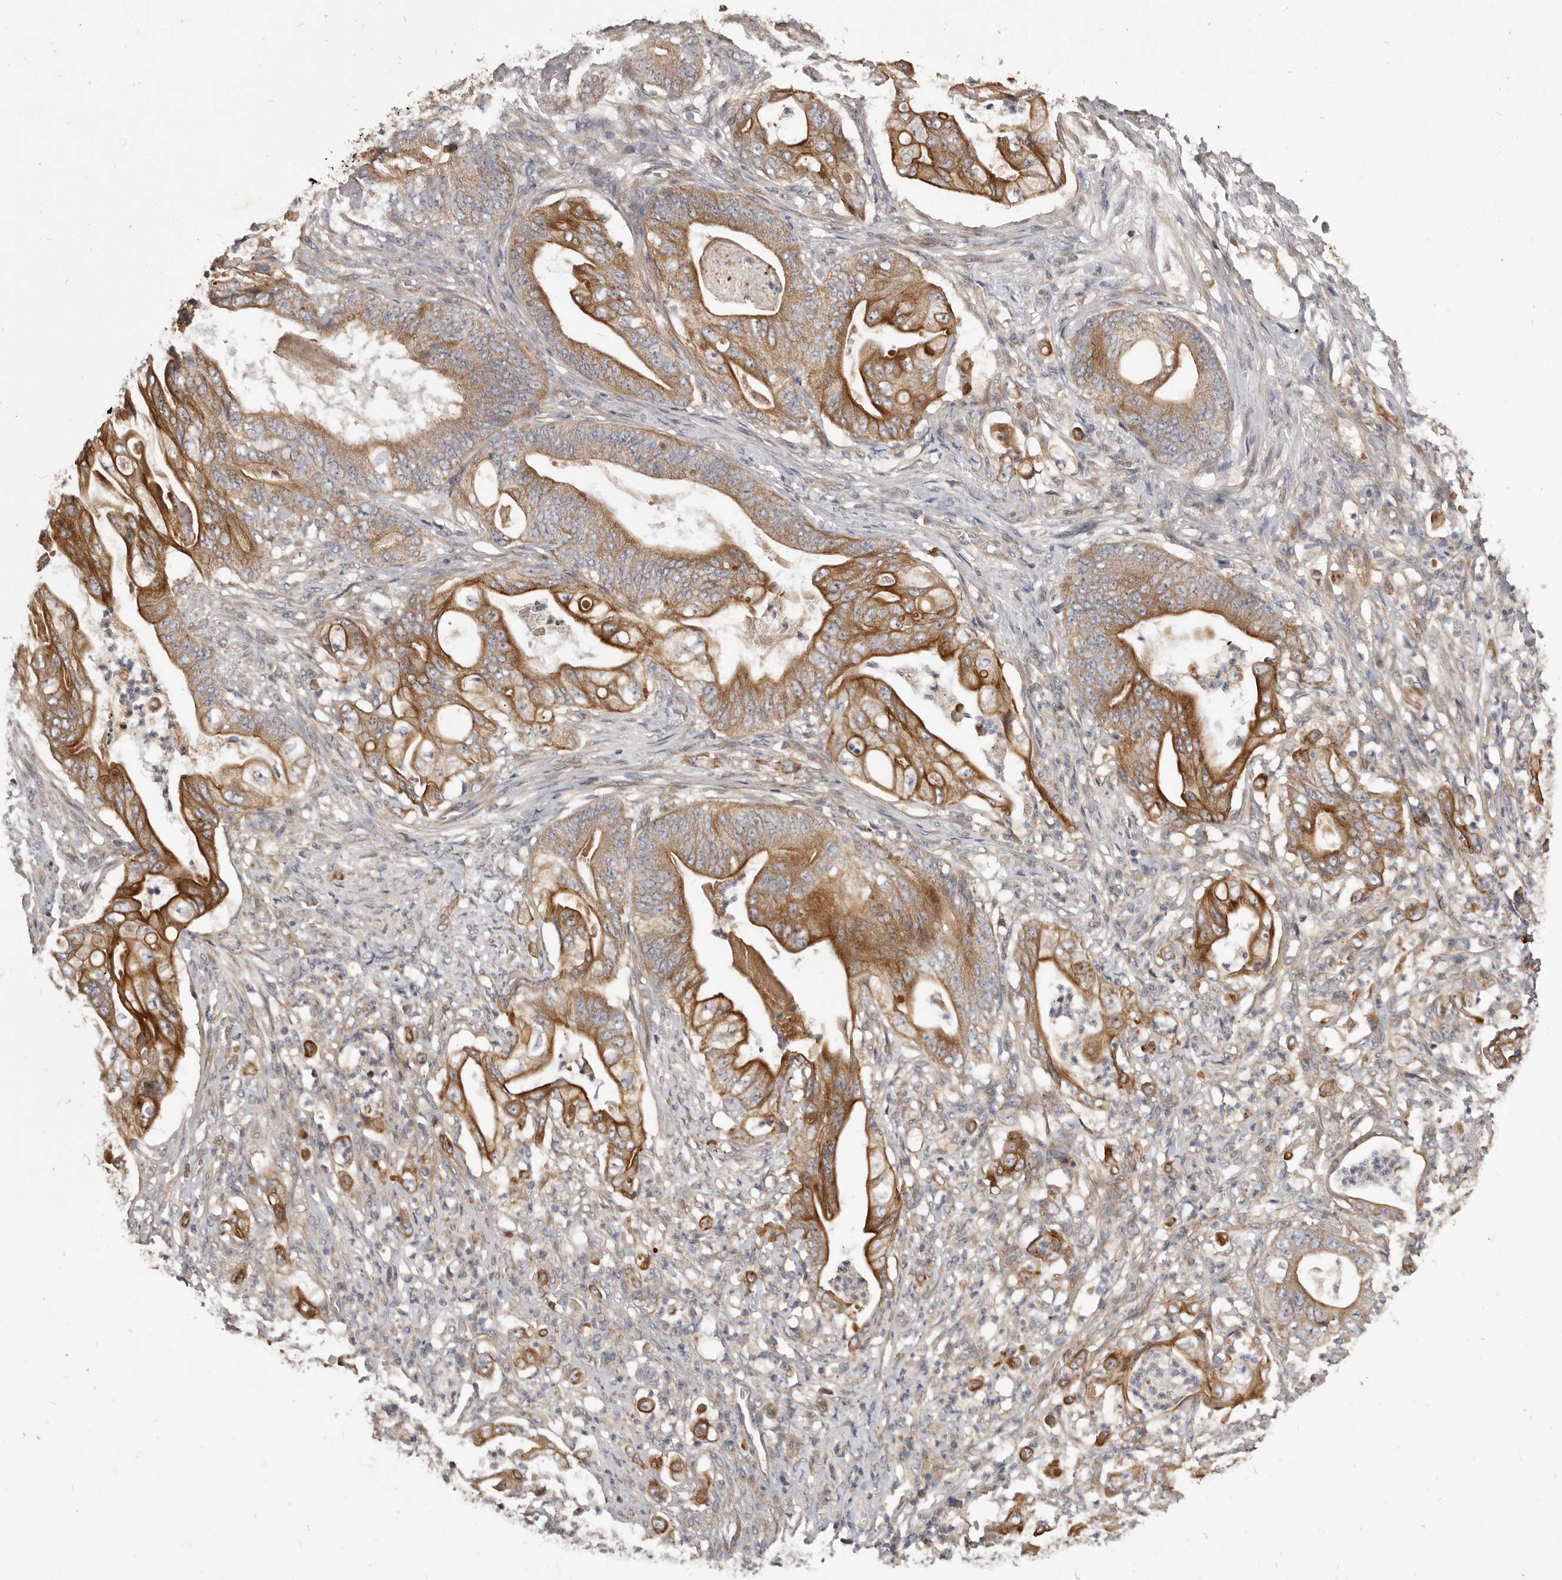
{"staining": {"intensity": "moderate", "quantity": ">75%", "location": "cytoplasmic/membranous"}, "tissue": "stomach cancer", "cell_type": "Tumor cells", "image_type": "cancer", "snomed": [{"axis": "morphology", "description": "Adenocarcinoma, NOS"}, {"axis": "topography", "description": "Stomach"}], "caption": "Immunohistochemistry of stomach cancer (adenocarcinoma) demonstrates medium levels of moderate cytoplasmic/membranous expression in approximately >75% of tumor cells. The protein of interest is shown in brown color, while the nuclei are stained blue.", "gene": "VPS45", "patient": {"sex": "female", "age": 73}}